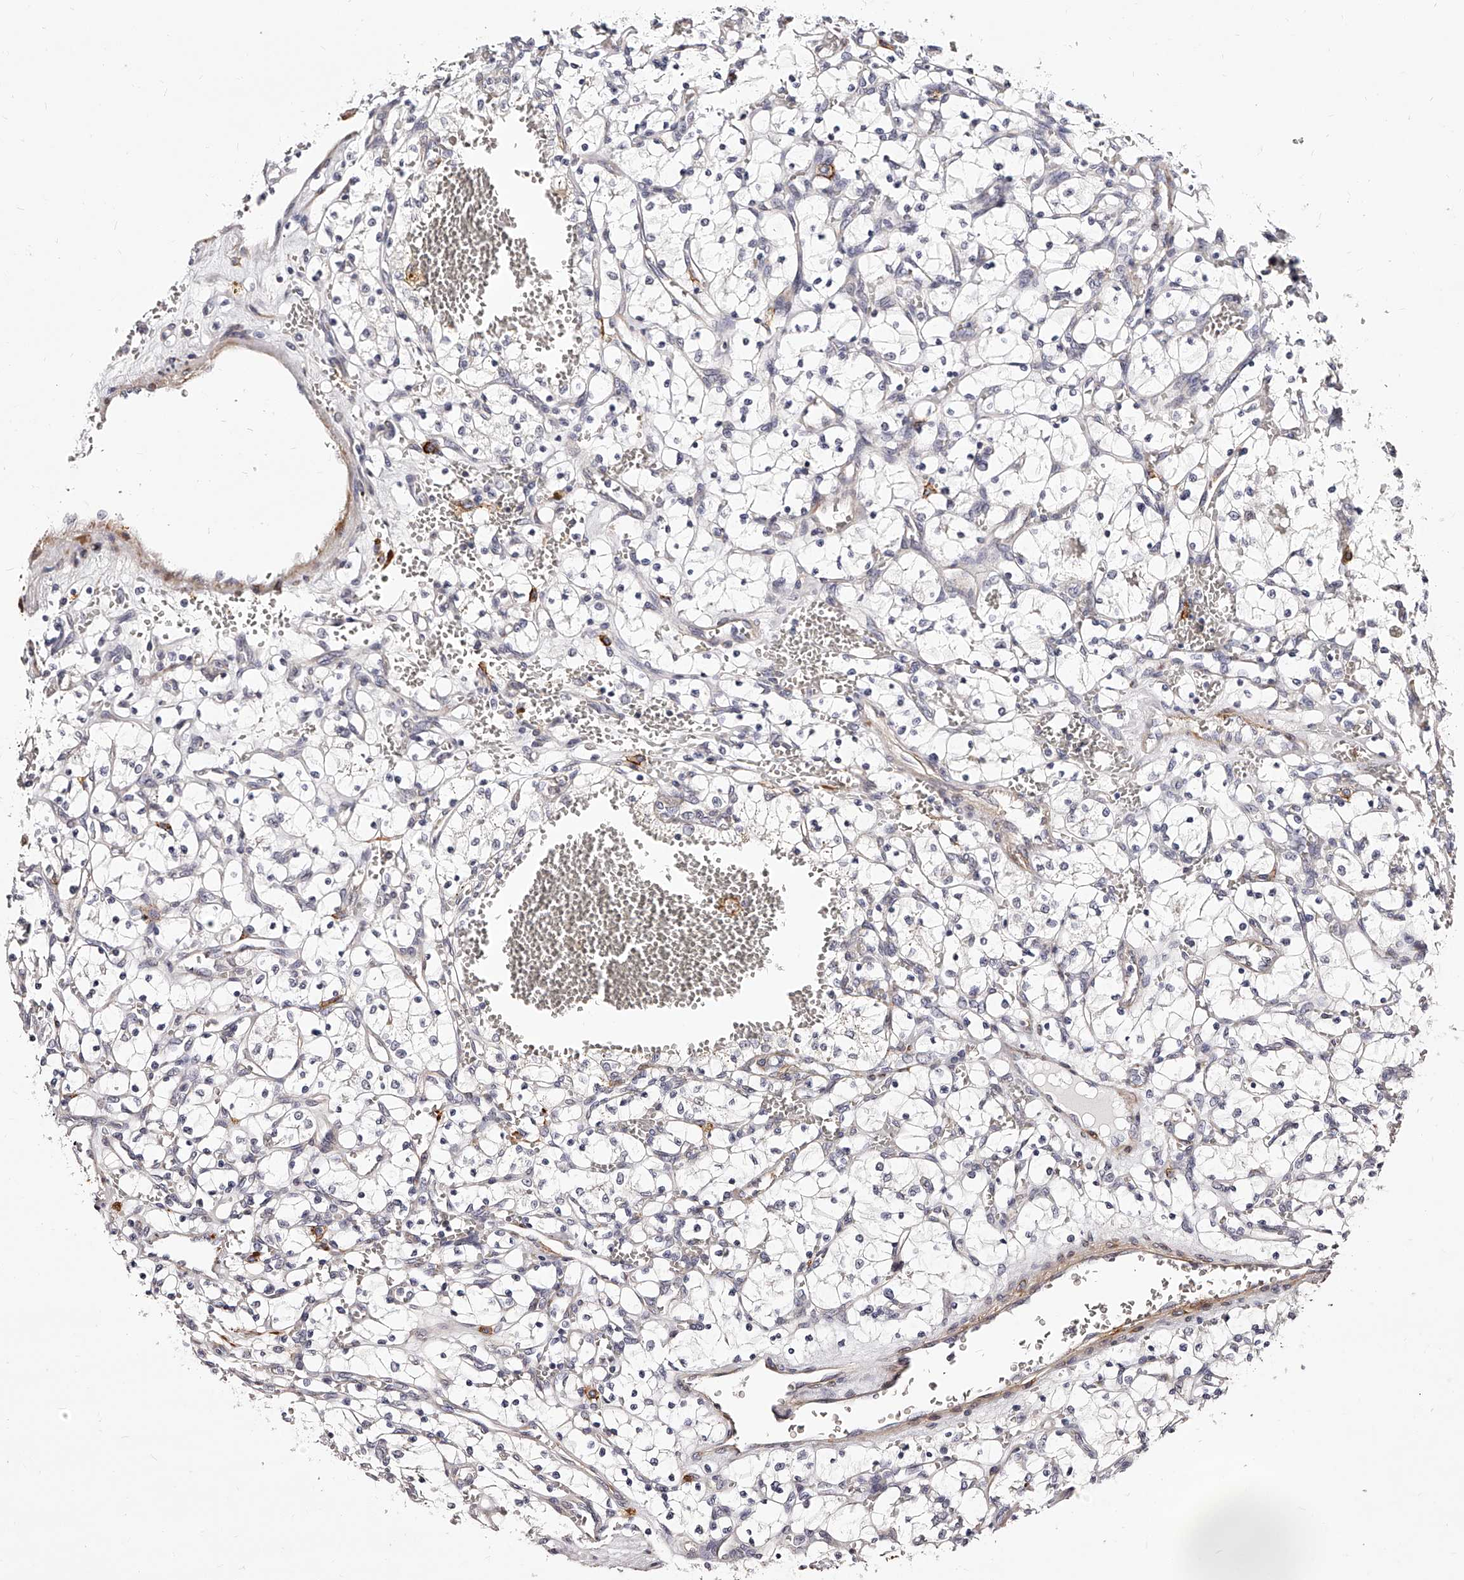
{"staining": {"intensity": "negative", "quantity": "none", "location": "none"}, "tissue": "renal cancer", "cell_type": "Tumor cells", "image_type": "cancer", "snomed": [{"axis": "morphology", "description": "Adenocarcinoma, NOS"}, {"axis": "topography", "description": "Kidney"}], "caption": "Immunohistochemistry histopathology image of neoplastic tissue: human renal adenocarcinoma stained with DAB (3,3'-diaminobenzidine) displays no significant protein positivity in tumor cells.", "gene": "CD82", "patient": {"sex": "female", "age": 69}}